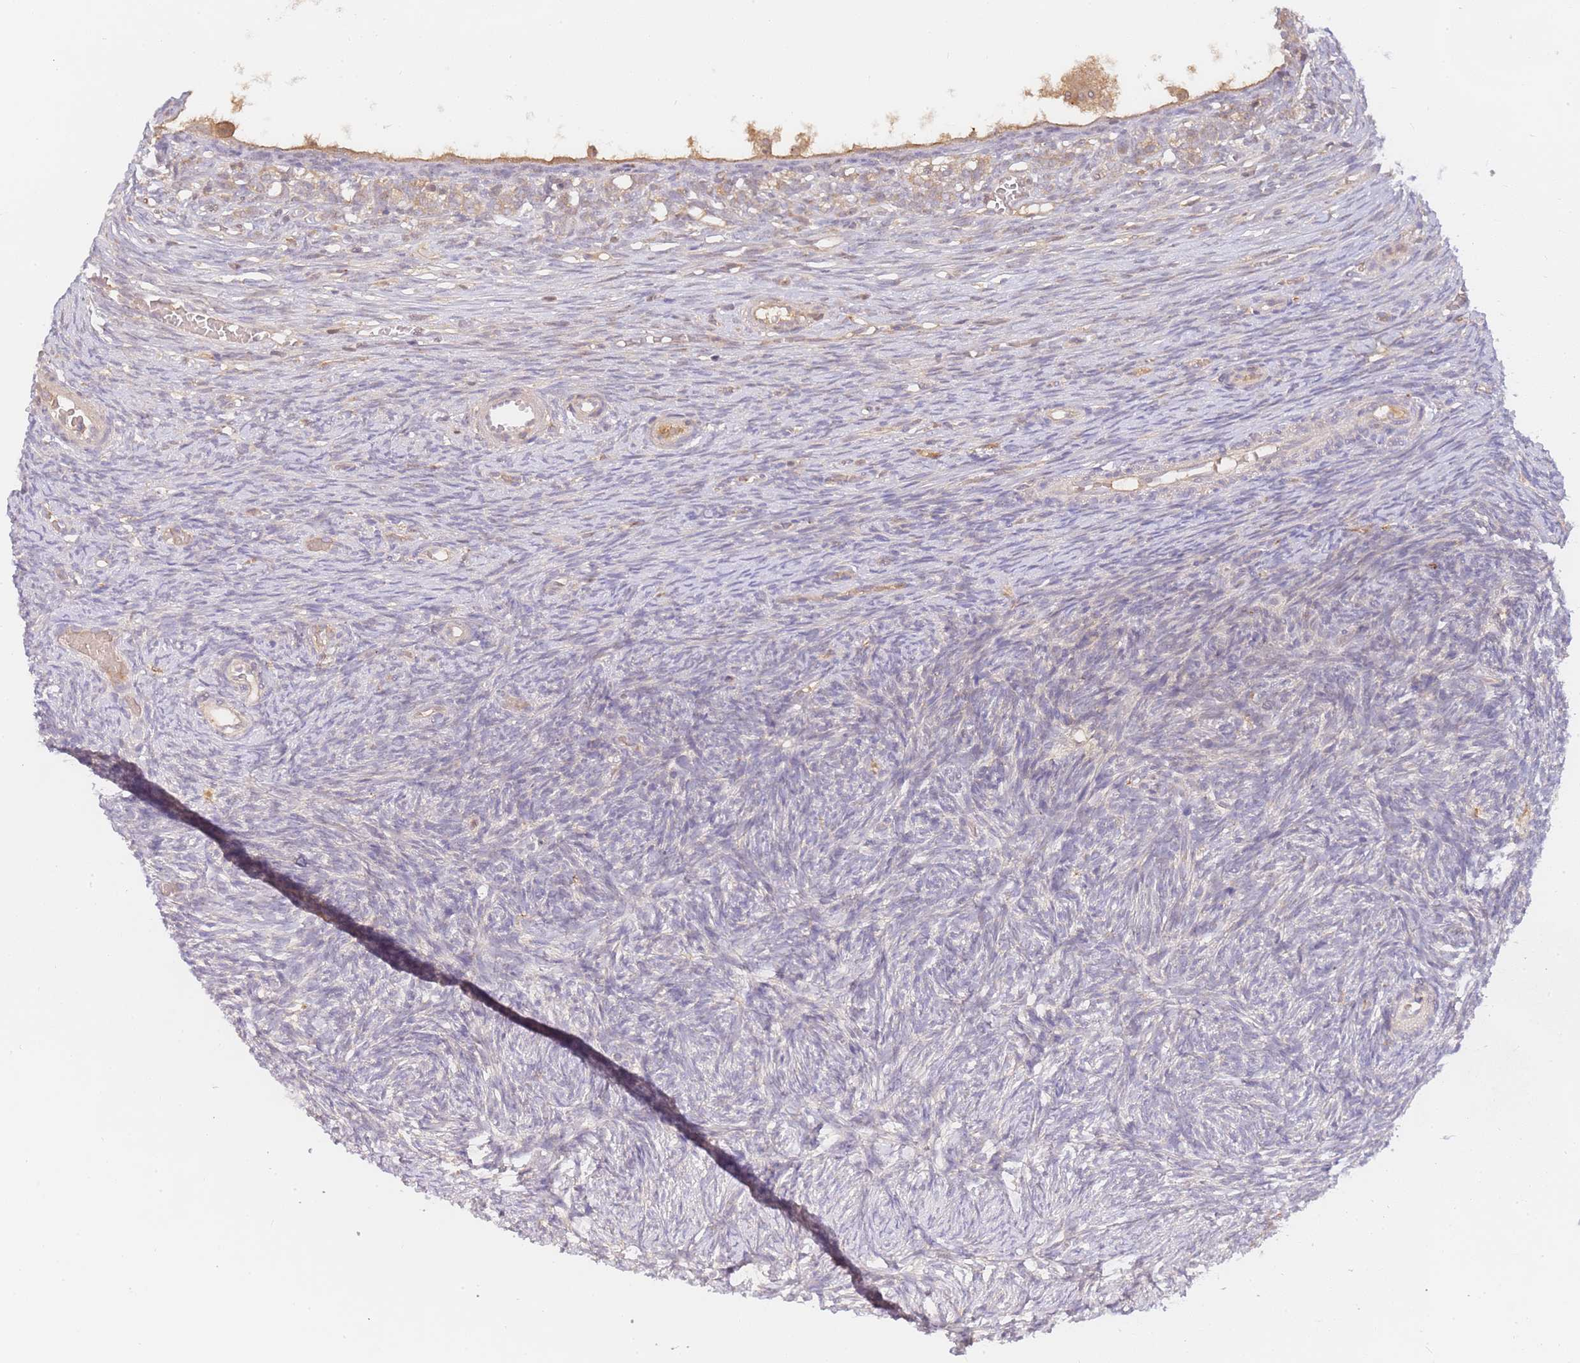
{"staining": {"intensity": "moderate", "quantity": ">75%", "location": "cytoplasmic/membranous"}, "tissue": "ovary", "cell_type": "Follicle cells", "image_type": "normal", "snomed": [{"axis": "morphology", "description": "Normal tissue, NOS"}, {"axis": "topography", "description": "Ovary"}], "caption": "Protein staining by immunohistochemistry (IHC) demonstrates moderate cytoplasmic/membranous positivity in about >75% of follicle cells in normal ovary.", "gene": "ZNF577", "patient": {"sex": "female", "age": 39}}